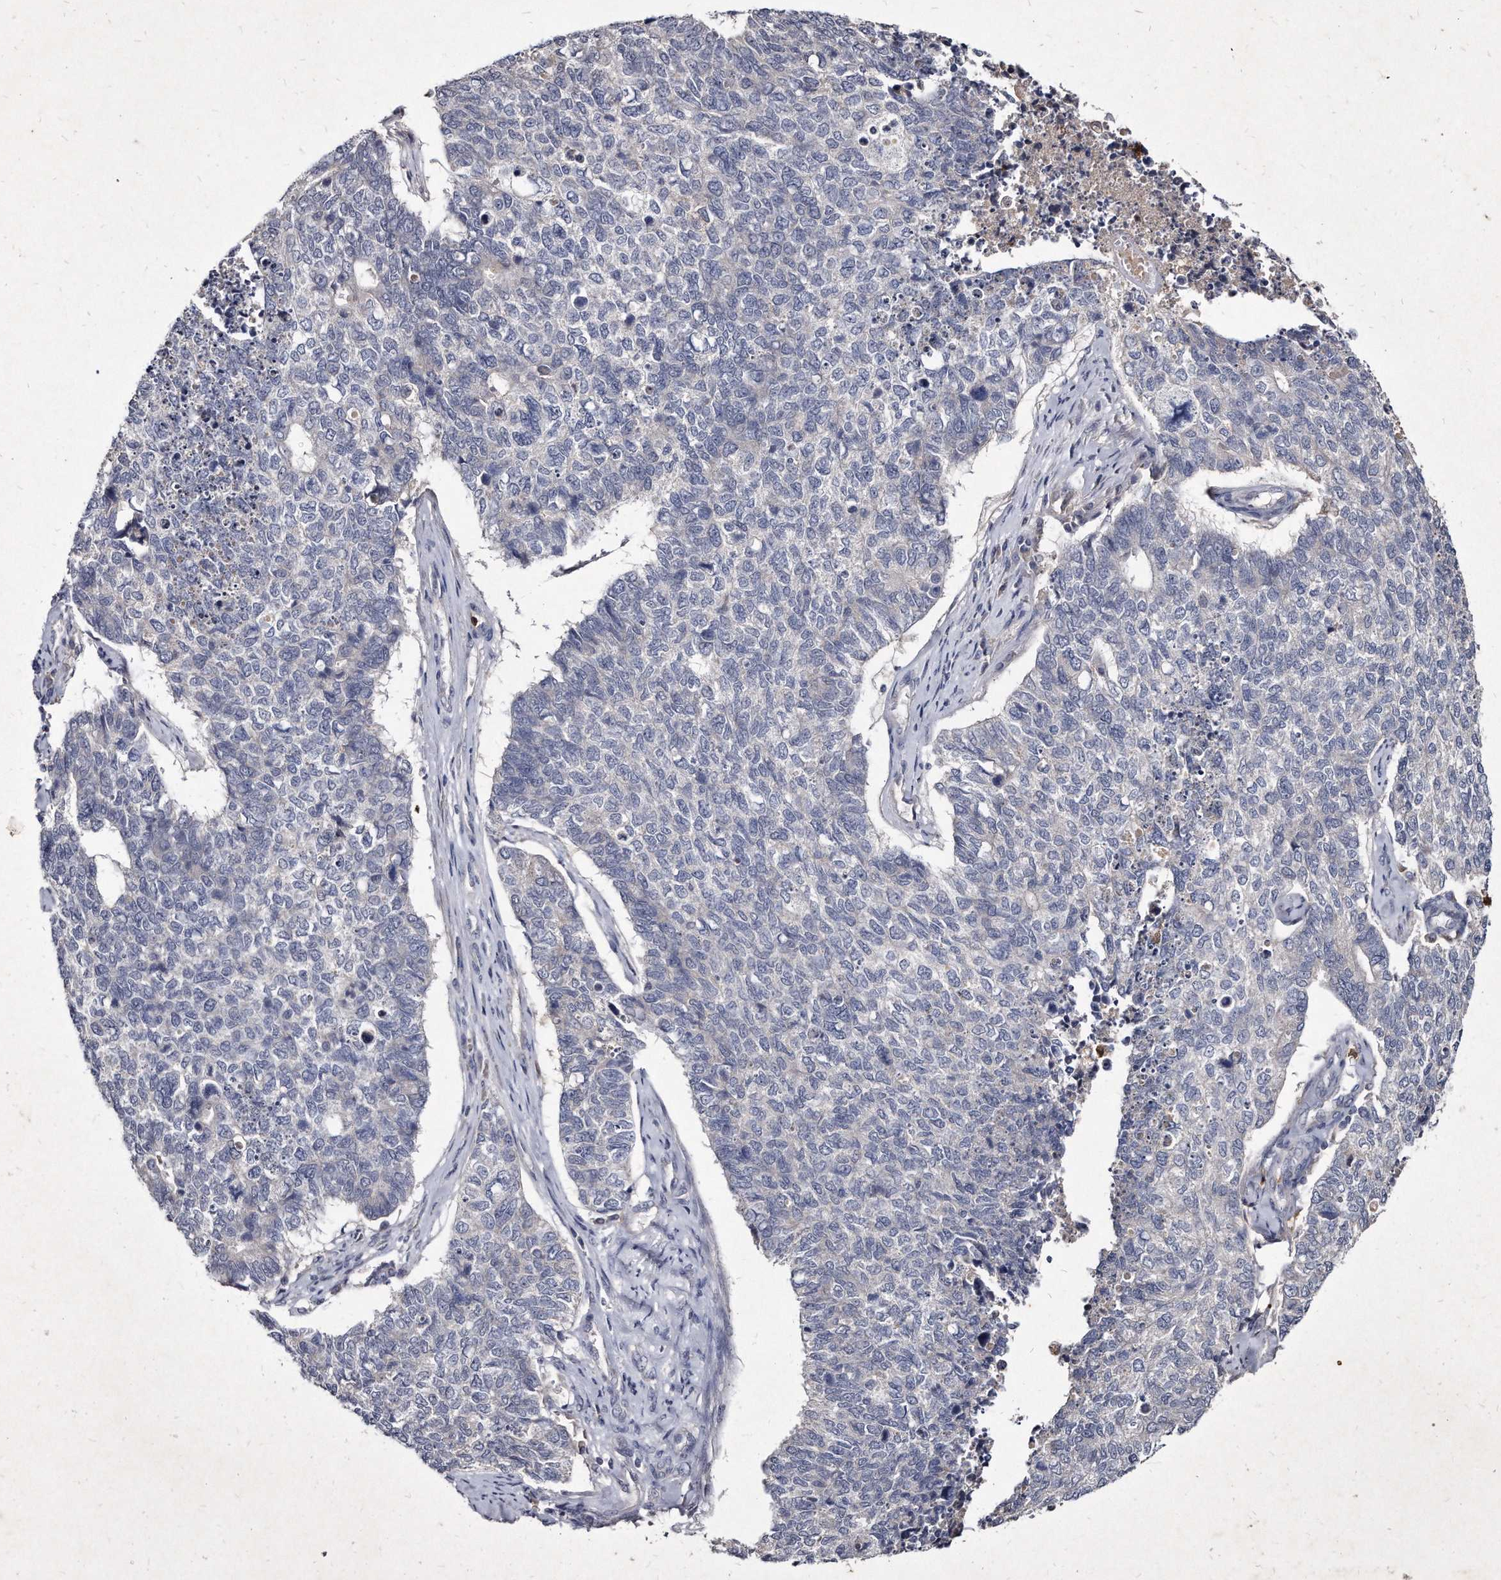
{"staining": {"intensity": "negative", "quantity": "none", "location": "none"}, "tissue": "cervical cancer", "cell_type": "Tumor cells", "image_type": "cancer", "snomed": [{"axis": "morphology", "description": "Squamous cell carcinoma, NOS"}, {"axis": "topography", "description": "Cervix"}], "caption": "There is no significant positivity in tumor cells of cervical cancer. The staining is performed using DAB brown chromogen with nuclei counter-stained in using hematoxylin.", "gene": "KLHDC3", "patient": {"sex": "female", "age": 63}}